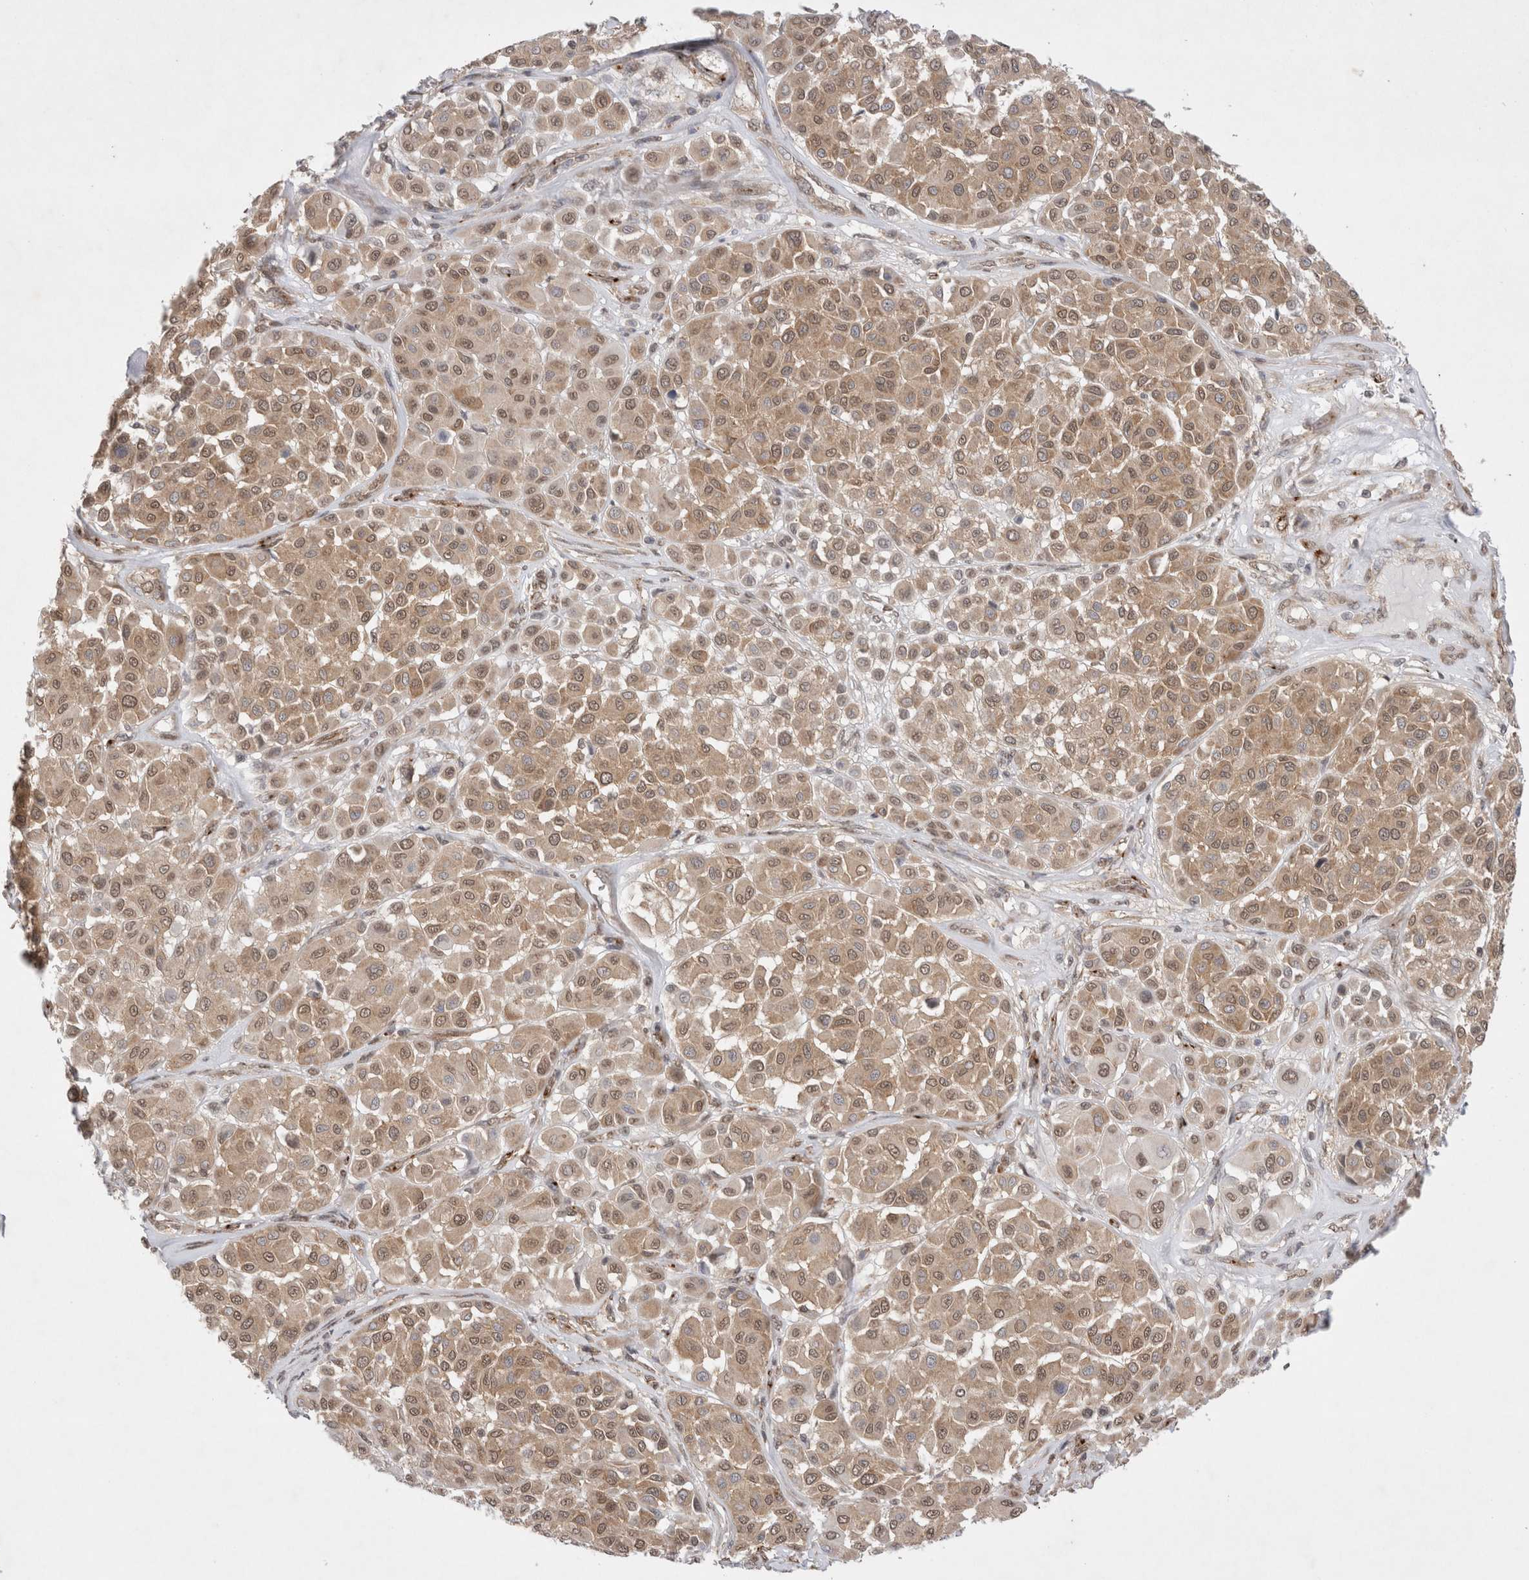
{"staining": {"intensity": "weak", "quantity": ">75%", "location": "cytoplasmic/membranous,nuclear"}, "tissue": "melanoma", "cell_type": "Tumor cells", "image_type": "cancer", "snomed": [{"axis": "morphology", "description": "Malignant melanoma, Metastatic site"}, {"axis": "topography", "description": "Soft tissue"}], "caption": "Malignant melanoma (metastatic site) was stained to show a protein in brown. There is low levels of weak cytoplasmic/membranous and nuclear expression in about >75% of tumor cells.", "gene": "WIPF2", "patient": {"sex": "male", "age": 41}}